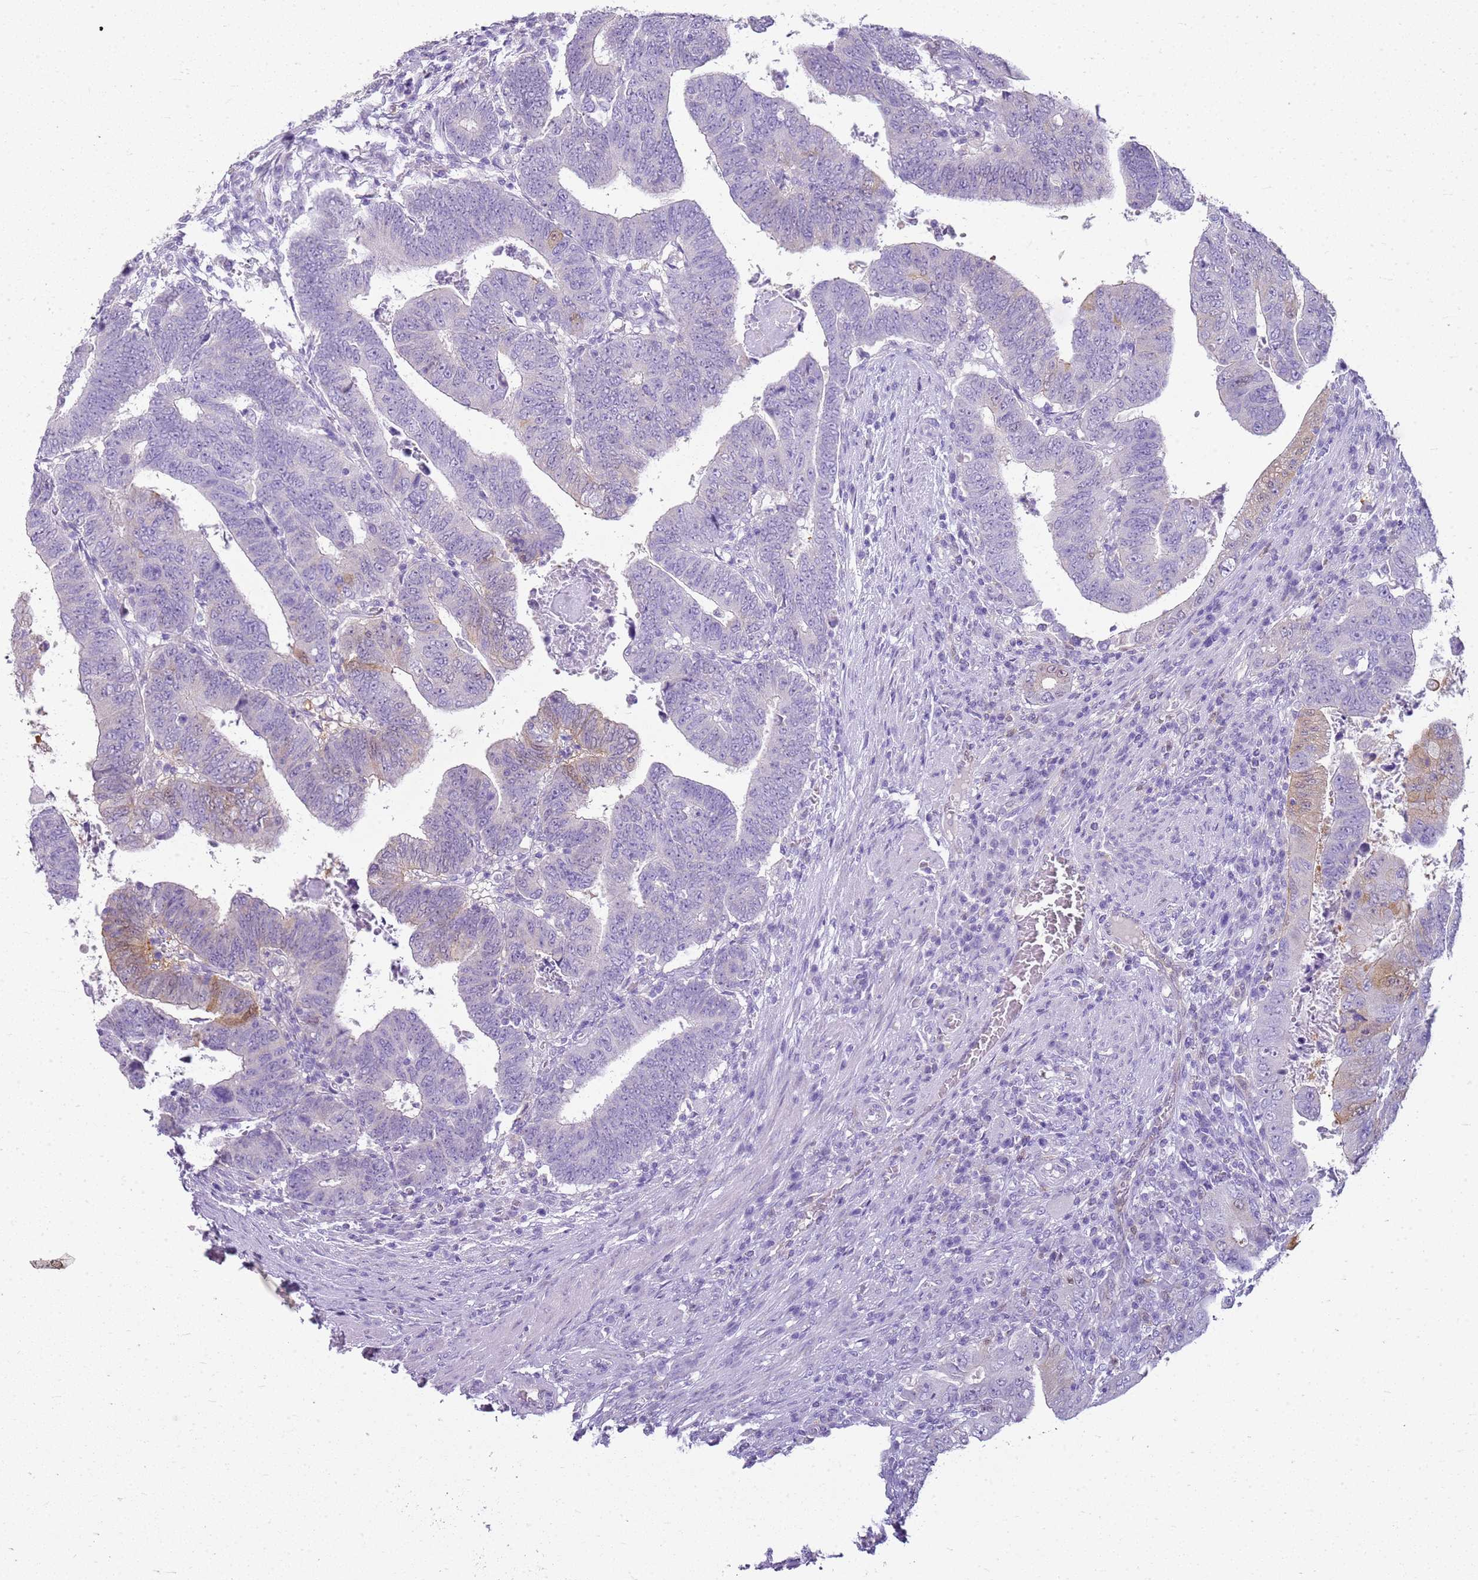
{"staining": {"intensity": "weak", "quantity": "<25%", "location": "cytoplasmic/membranous"}, "tissue": "colorectal cancer", "cell_type": "Tumor cells", "image_type": "cancer", "snomed": [{"axis": "morphology", "description": "Normal tissue, NOS"}, {"axis": "morphology", "description": "Adenocarcinoma, NOS"}, {"axis": "topography", "description": "Rectum"}], "caption": "Colorectal cancer was stained to show a protein in brown. There is no significant staining in tumor cells. (DAB immunohistochemistry, high magnification).", "gene": "SULT1E1", "patient": {"sex": "female", "age": 65}}